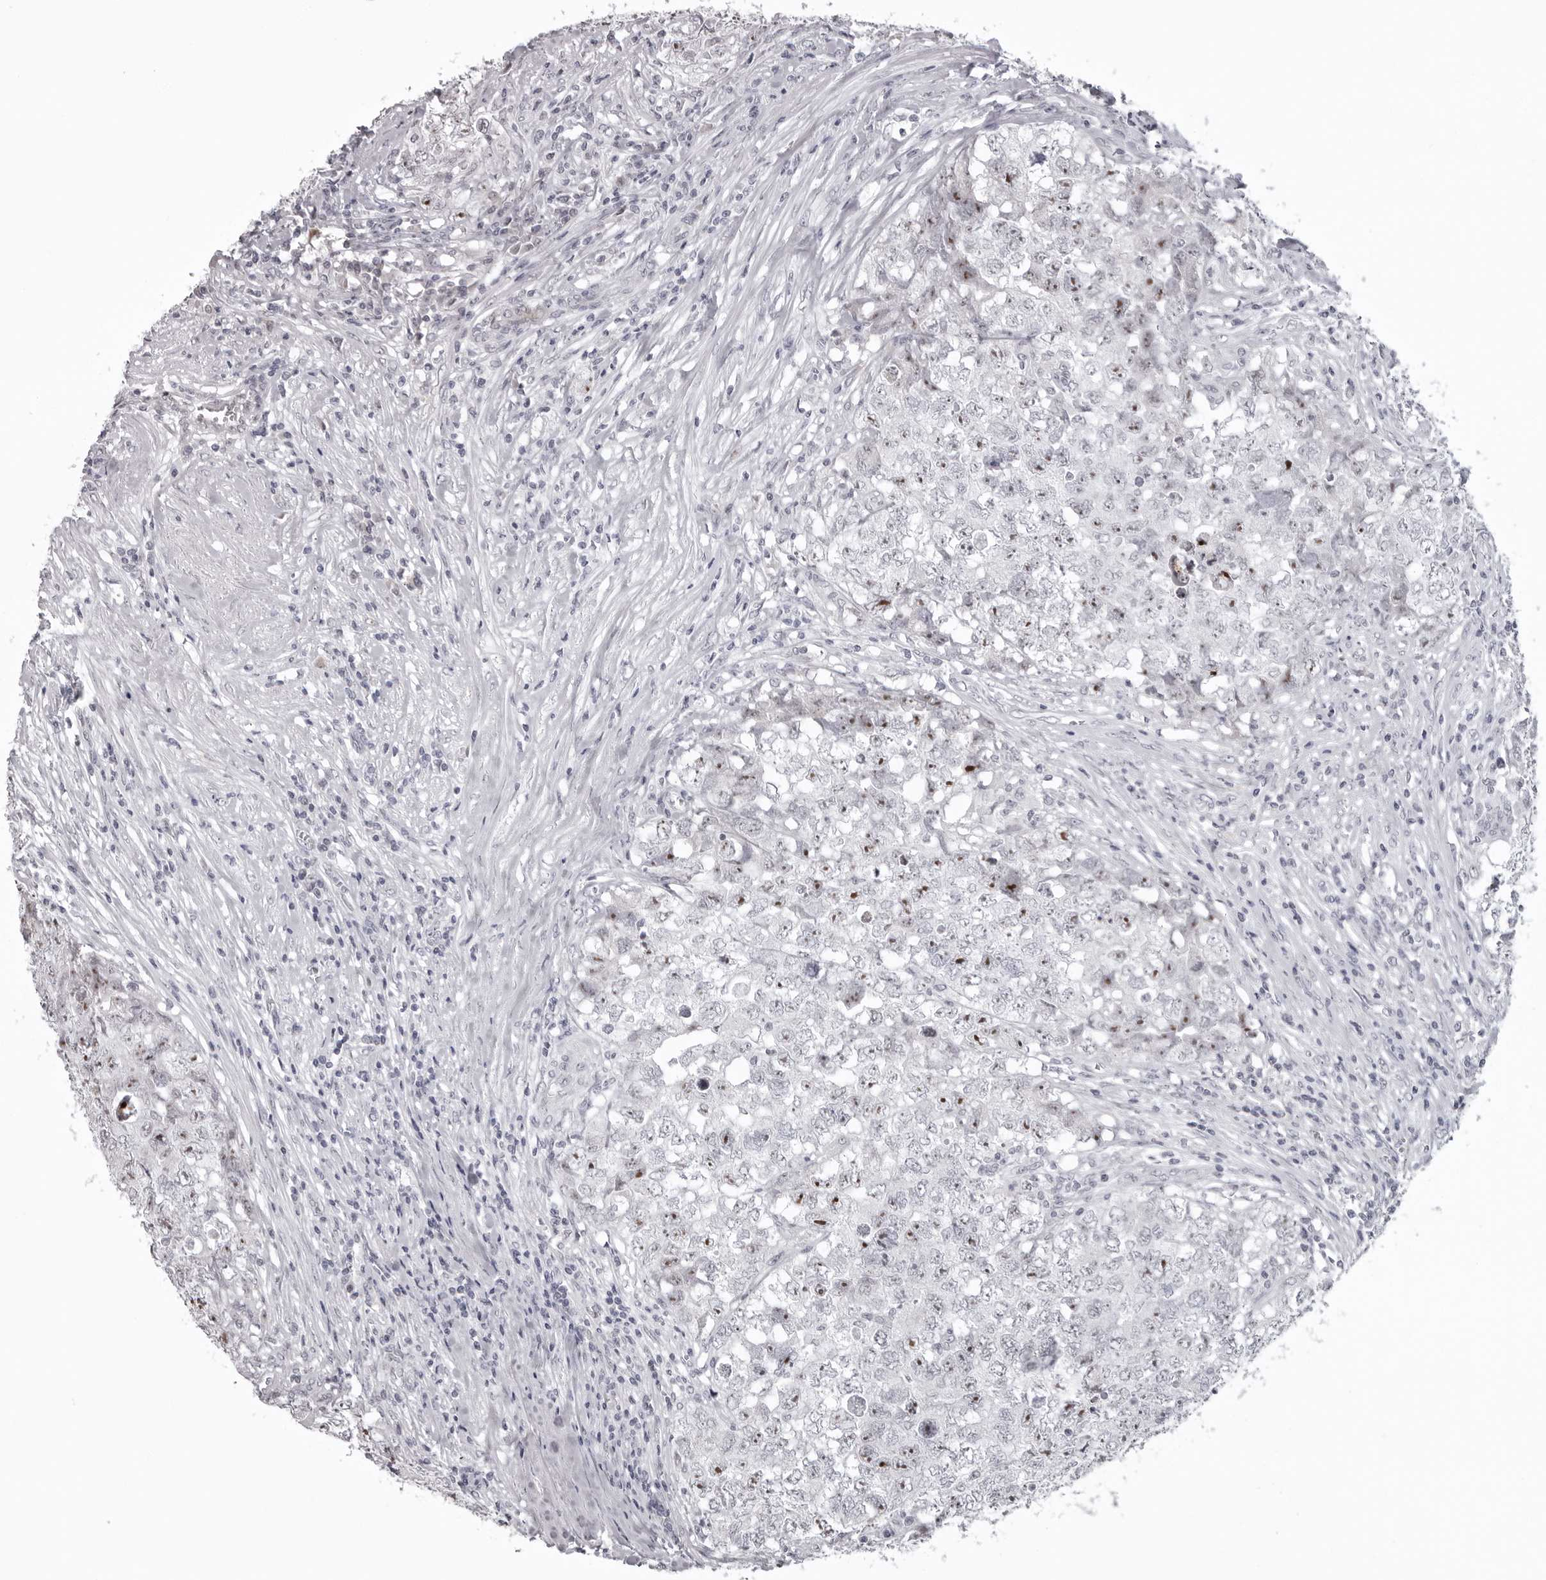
{"staining": {"intensity": "moderate", "quantity": "25%-75%", "location": "nuclear"}, "tissue": "testis cancer", "cell_type": "Tumor cells", "image_type": "cancer", "snomed": [{"axis": "morphology", "description": "Seminoma, NOS"}, {"axis": "morphology", "description": "Carcinoma, Embryonal, NOS"}, {"axis": "topography", "description": "Testis"}], "caption": "An immunohistochemistry photomicrograph of tumor tissue is shown. Protein staining in brown shows moderate nuclear positivity in testis seminoma within tumor cells.", "gene": "HELZ", "patient": {"sex": "male", "age": 43}}